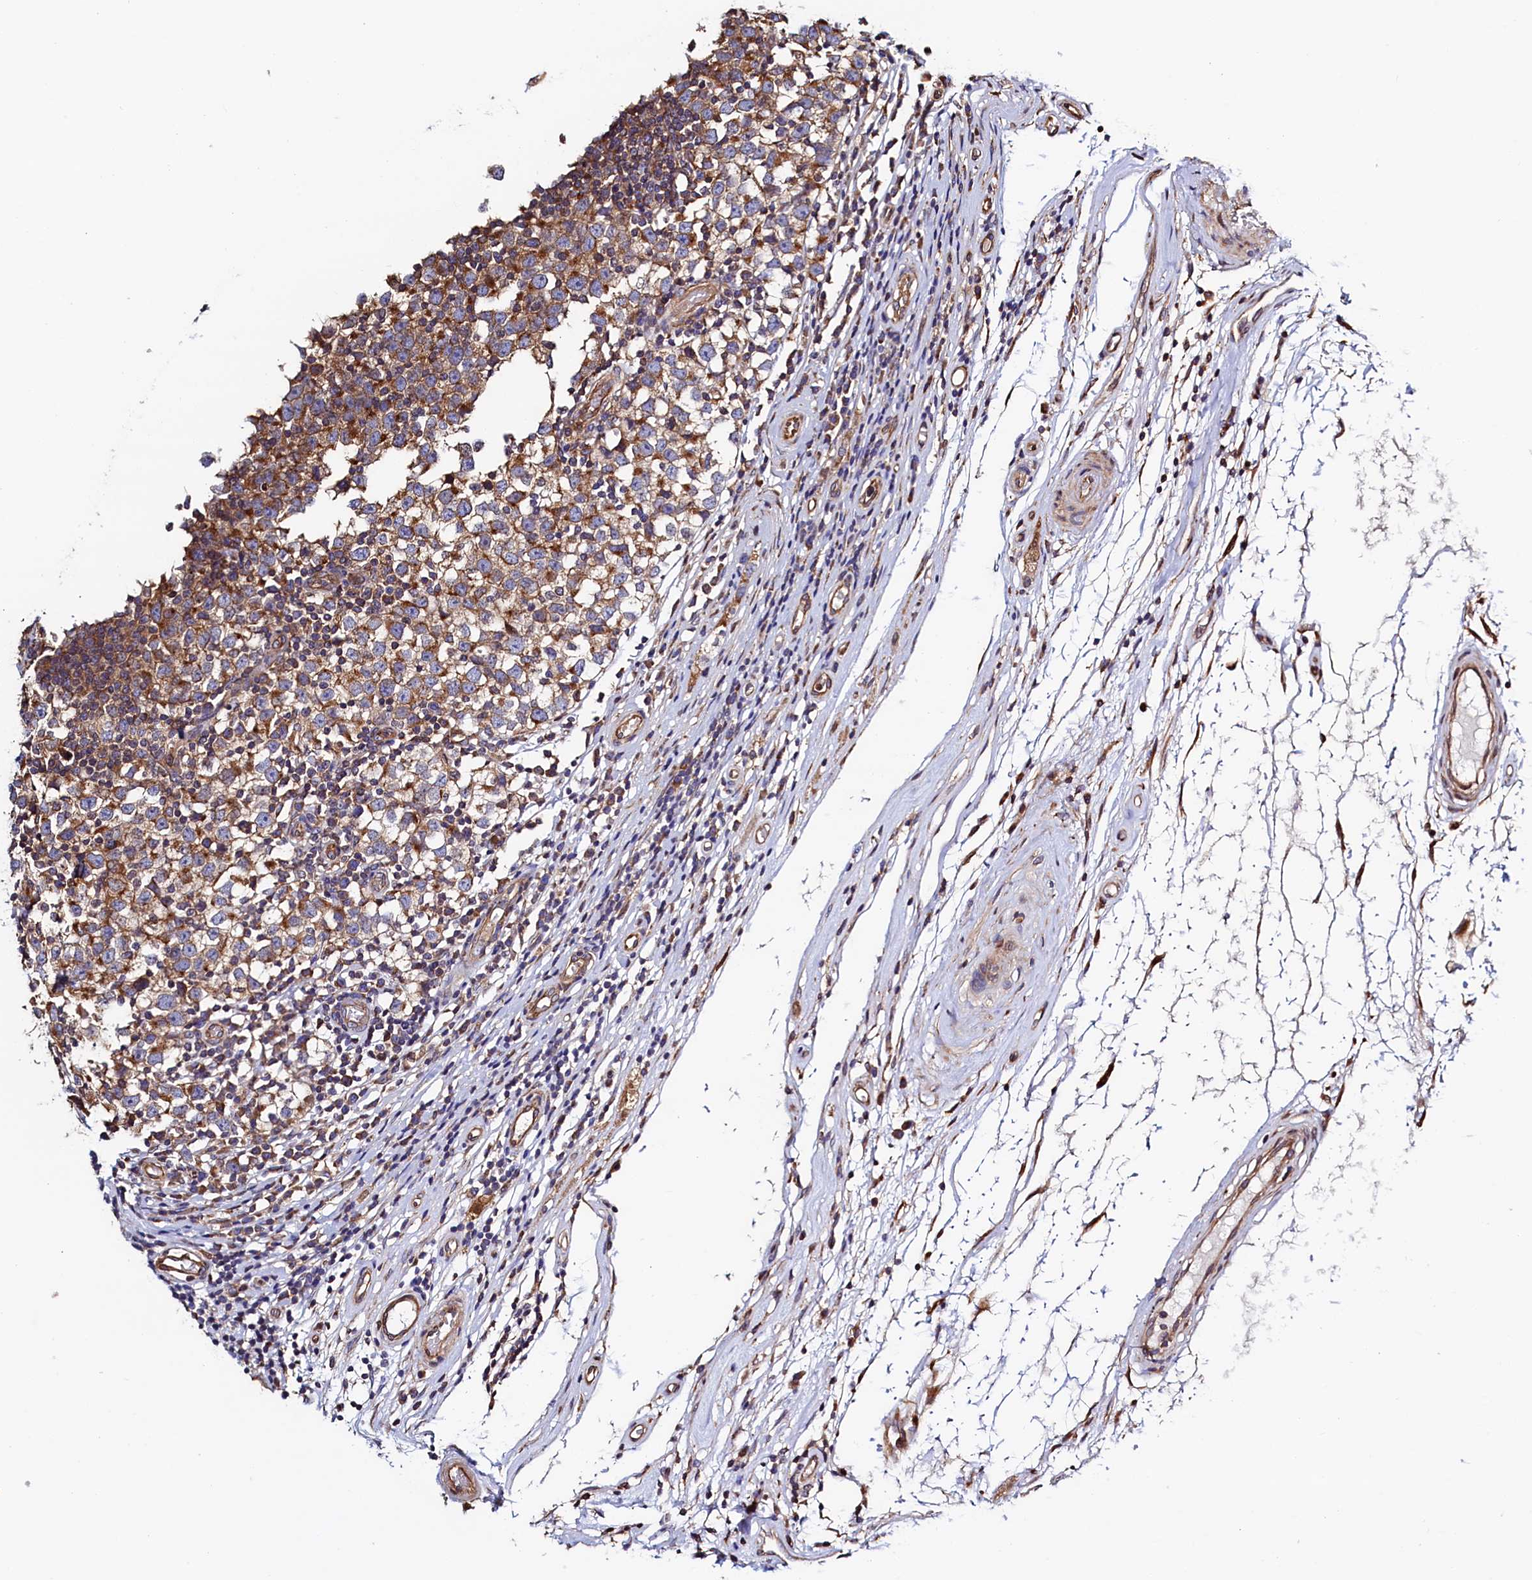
{"staining": {"intensity": "moderate", "quantity": "<25%", "location": "cytoplasmic/membranous"}, "tissue": "testis cancer", "cell_type": "Tumor cells", "image_type": "cancer", "snomed": [{"axis": "morphology", "description": "Seminoma, NOS"}, {"axis": "topography", "description": "Testis"}], "caption": "An image of testis cancer (seminoma) stained for a protein shows moderate cytoplasmic/membranous brown staining in tumor cells.", "gene": "ATXN2L", "patient": {"sex": "male", "age": 65}}